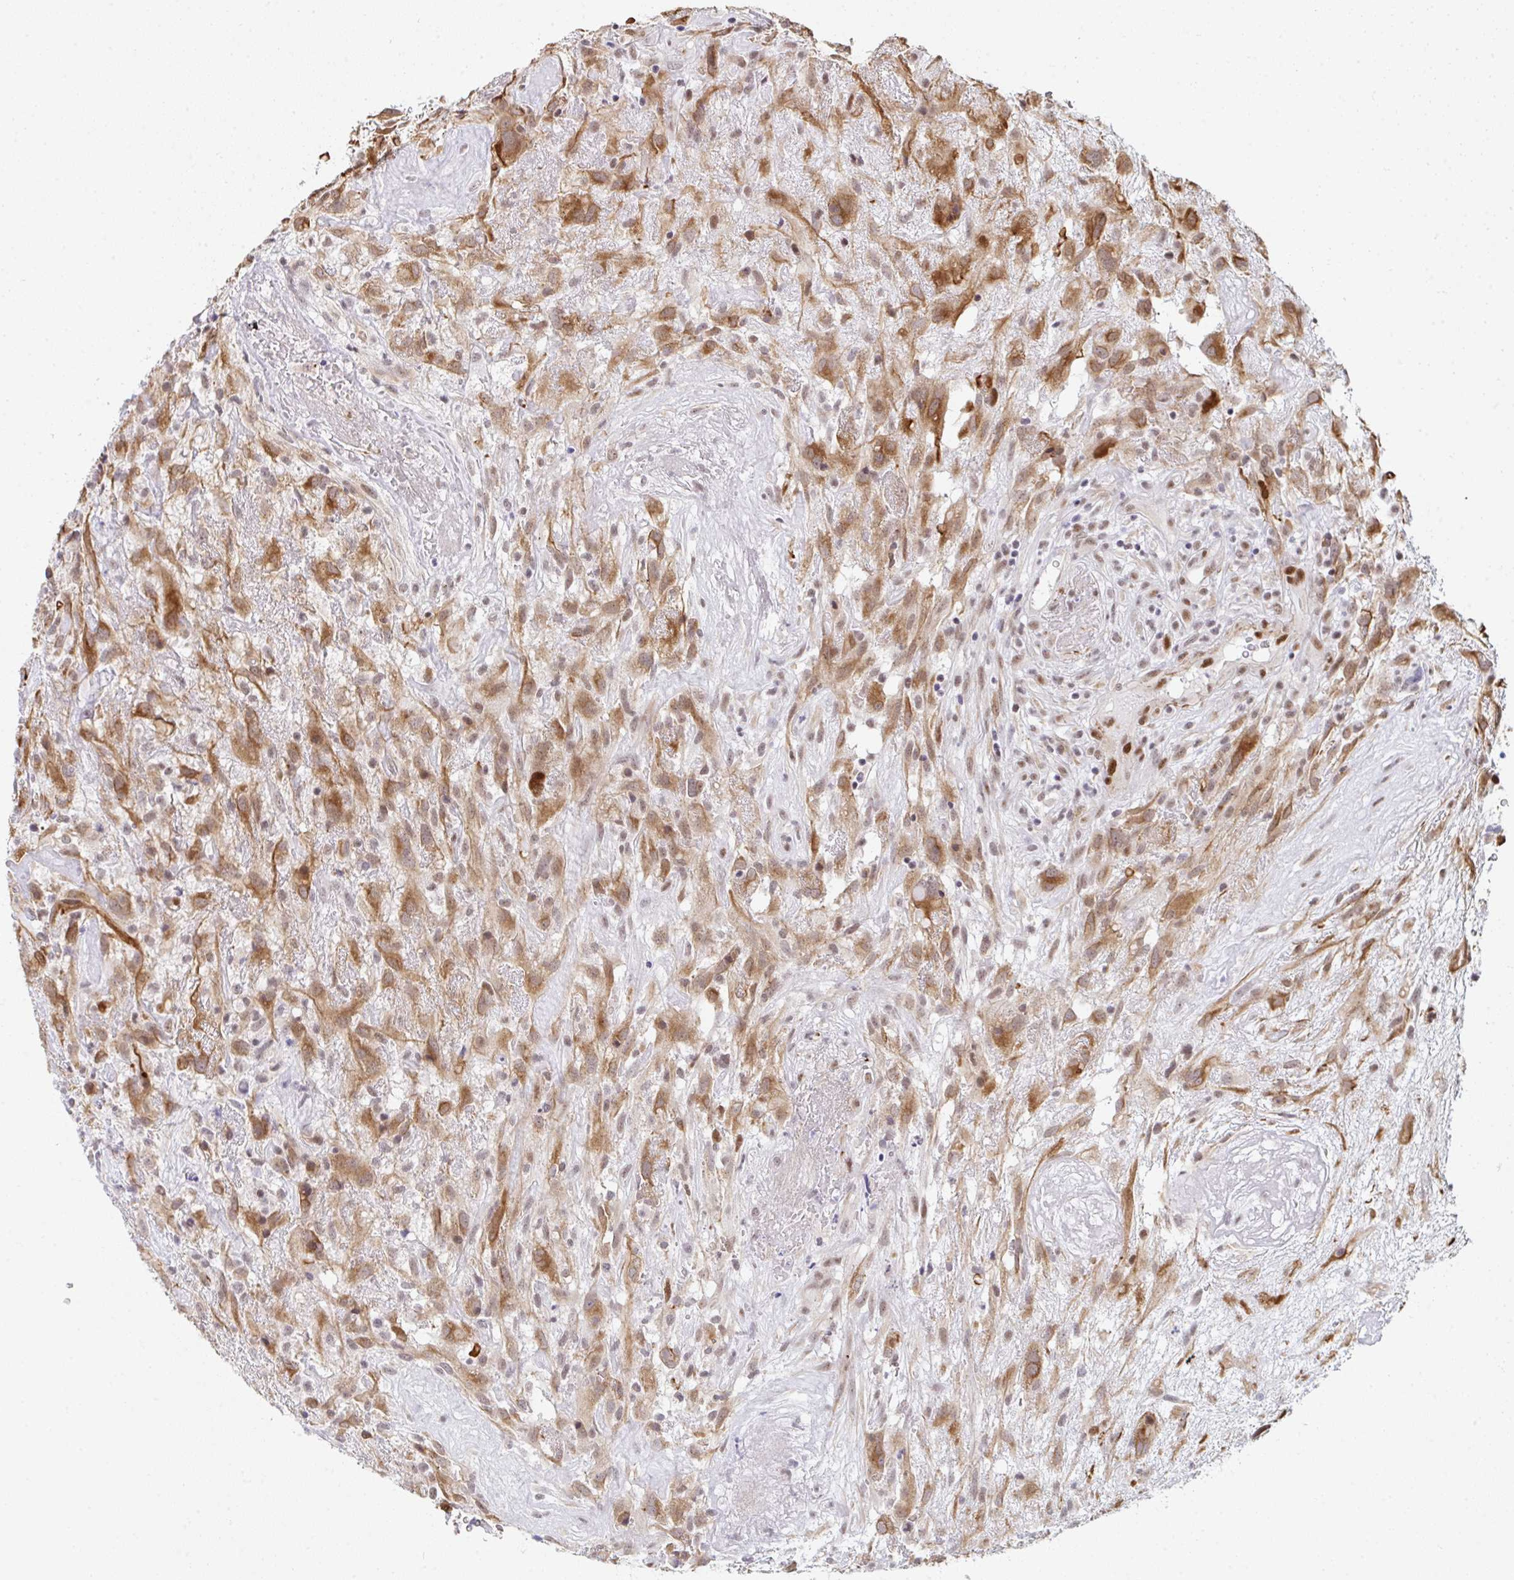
{"staining": {"intensity": "moderate", "quantity": ">75%", "location": "cytoplasmic/membranous"}, "tissue": "glioma", "cell_type": "Tumor cells", "image_type": "cancer", "snomed": [{"axis": "morphology", "description": "Glioma, malignant, High grade"}, {"axis": "topography", "description": "Brain"}], "caption": "IHC photomicrograph of malignant glioma (high-grade) stained for a protein (brown), which demonstrates medium levels of moderate cytoplasmic/membranous staining in about >75% of tumor cells.", "gene": "GINS2", "patient": {"sex": "male", "age": 46}}